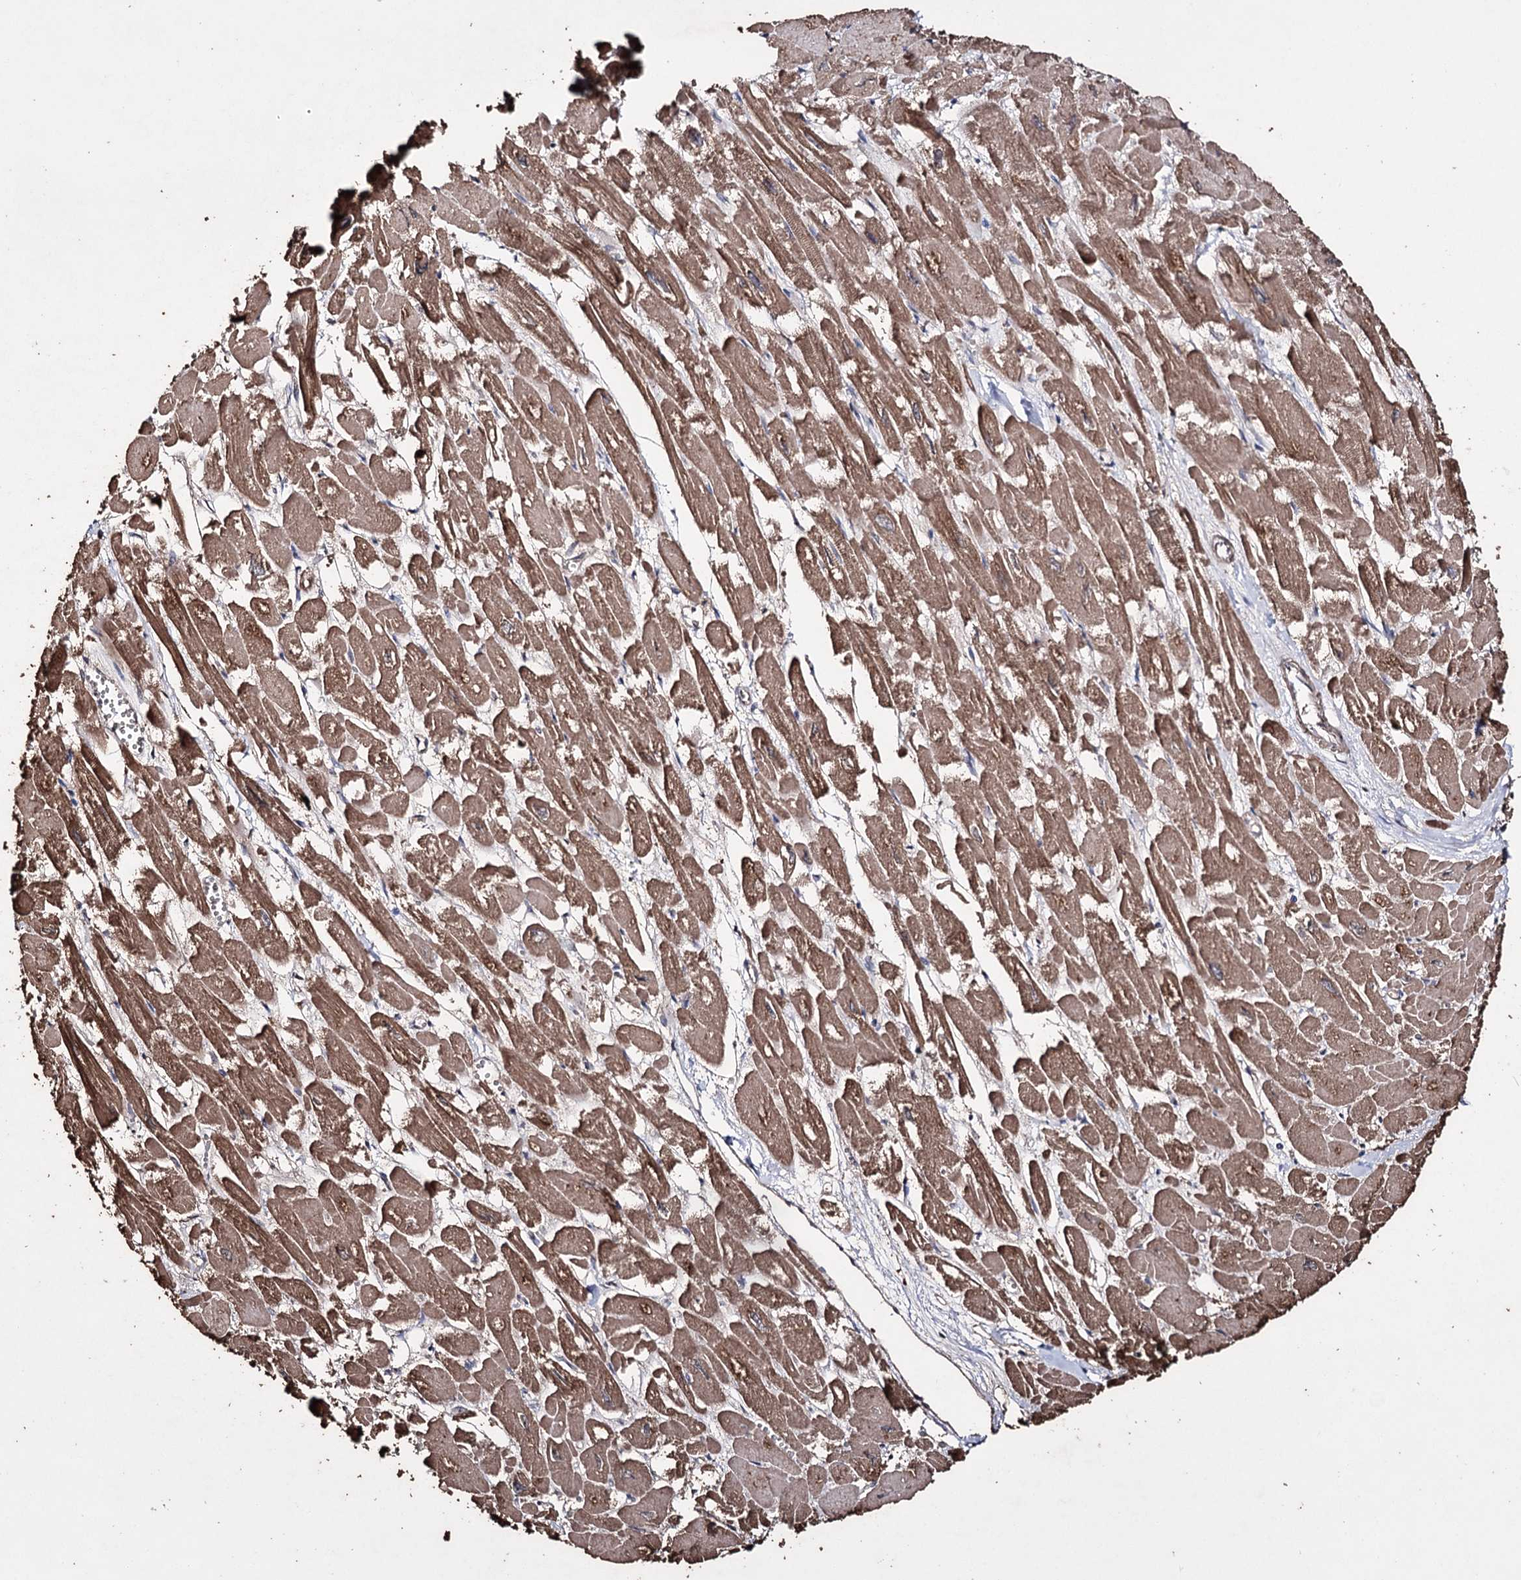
{"staining": {"intensity": "moderate", "quantity": ">75%", "location": "cytoplasmic/membranous"}, "tissue": "heart muscle", "cell_type": "Cardiomyocytes", "image_type": "normal", "snomed": [{"axis": "morphology", "description": "Normal tissue, NOS"}, {"axis": "topography", "description": "Heart"}], "caption": "Benign heart muscle demonstrates moderate cytoplasmic/membranous staining in approximately >75% of cardiomyocytes Immunohistochemistry stains the protein of interest in brown and the nuclei are stained blue..", "gene": "ZNF662", "patient": {"sex": "male", "age": 54}}